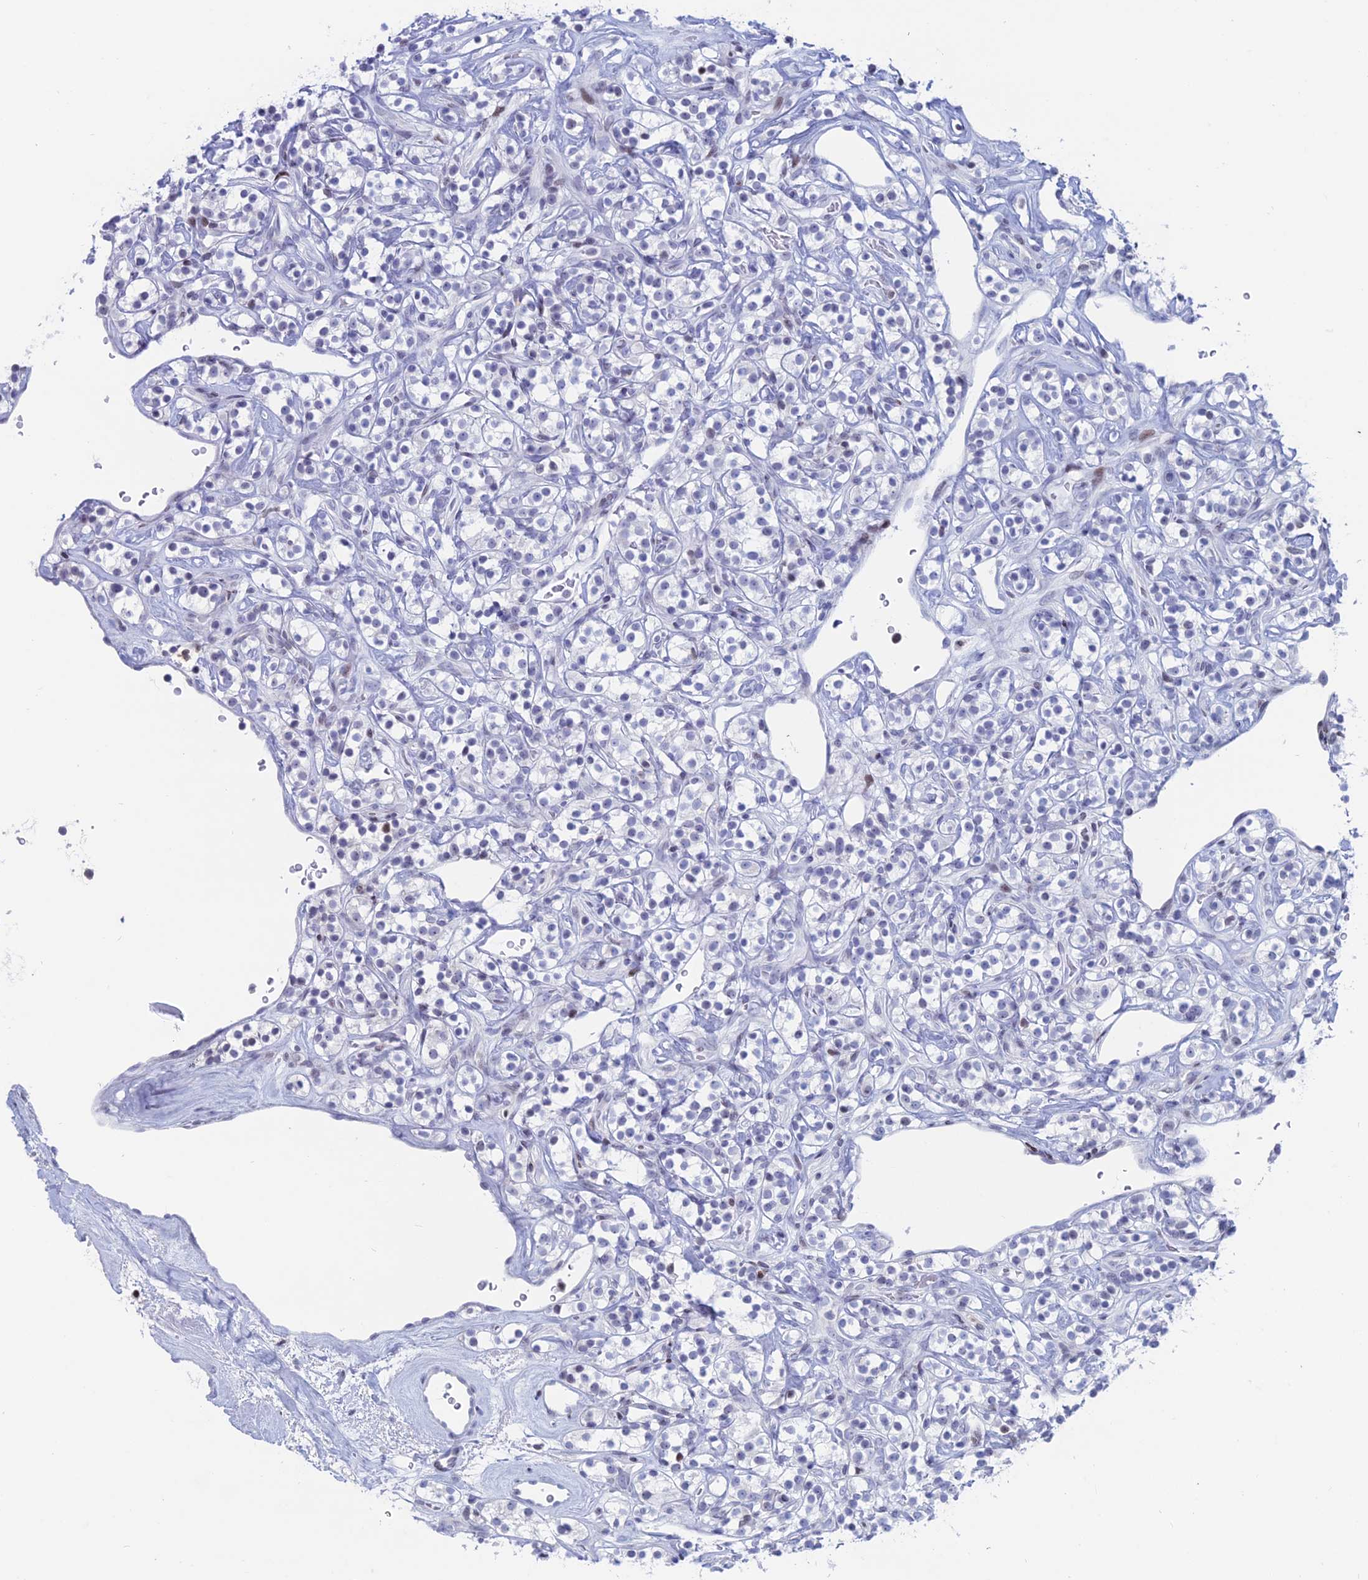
{"staining": {"intensity": "negative", "quantity": "none", "location": "none"}, "tissue": "renal cancer", "cell_type": "Tumor cells", "image_type": "cancer", "snomed": [{"axis": "morphology", "description": "Adenocarcinoma, NOS"}, {"axis": "topography", "description": "Kidney"}], "caption": "Immunohistochemical staining of human renal adenocarcinoma displays no significant staining in tumor cells.", "gene": "CERS6", "patient": {"sex": "male", "age": 77}}